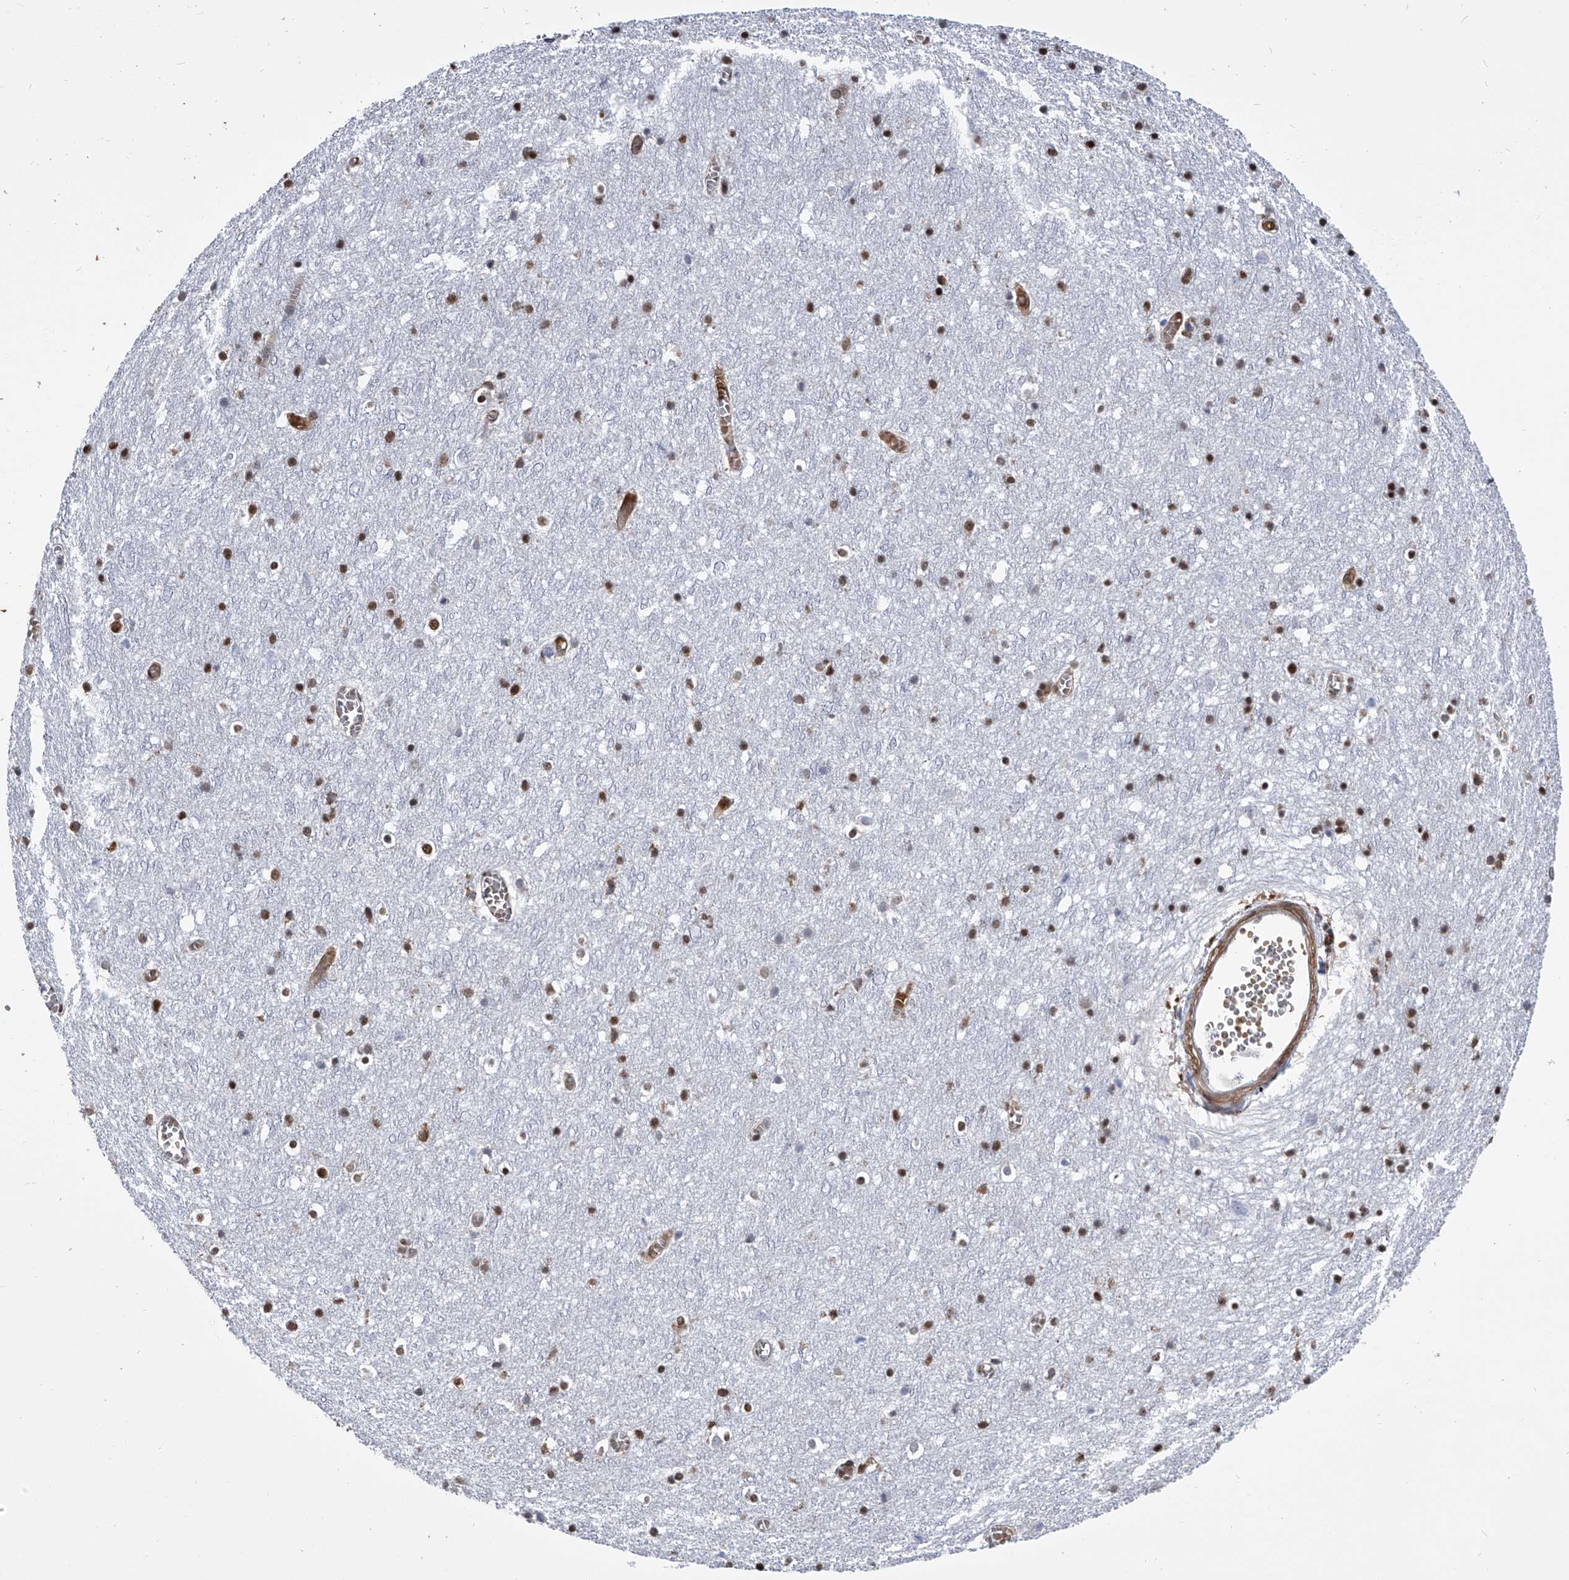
{"staining": {"intensity": "strong", "quantity": "<25%", "location": "cytoplasmic/membranous,nuclear"}, "tissue": "cerebral cortex", "cell_type": "Endothelial cells", "image_type": "normal", "snomed": [{"axis": "morphology", "description": "Normal tissue, NOS"}, {"axis": "topography", "description": "Cerebral cortex"}], "caption": "High-power microscopy captured an IHC micrograph of unremarkable cerebral cortex, revealing strong cytoplasmic/membranous,nuclear staining in approximately <25% of endothelial cells. (IHC, brightfield microscopy, high magnification).", "gene": "SIM2", "patient": {"sex": "female", "age": 64}}